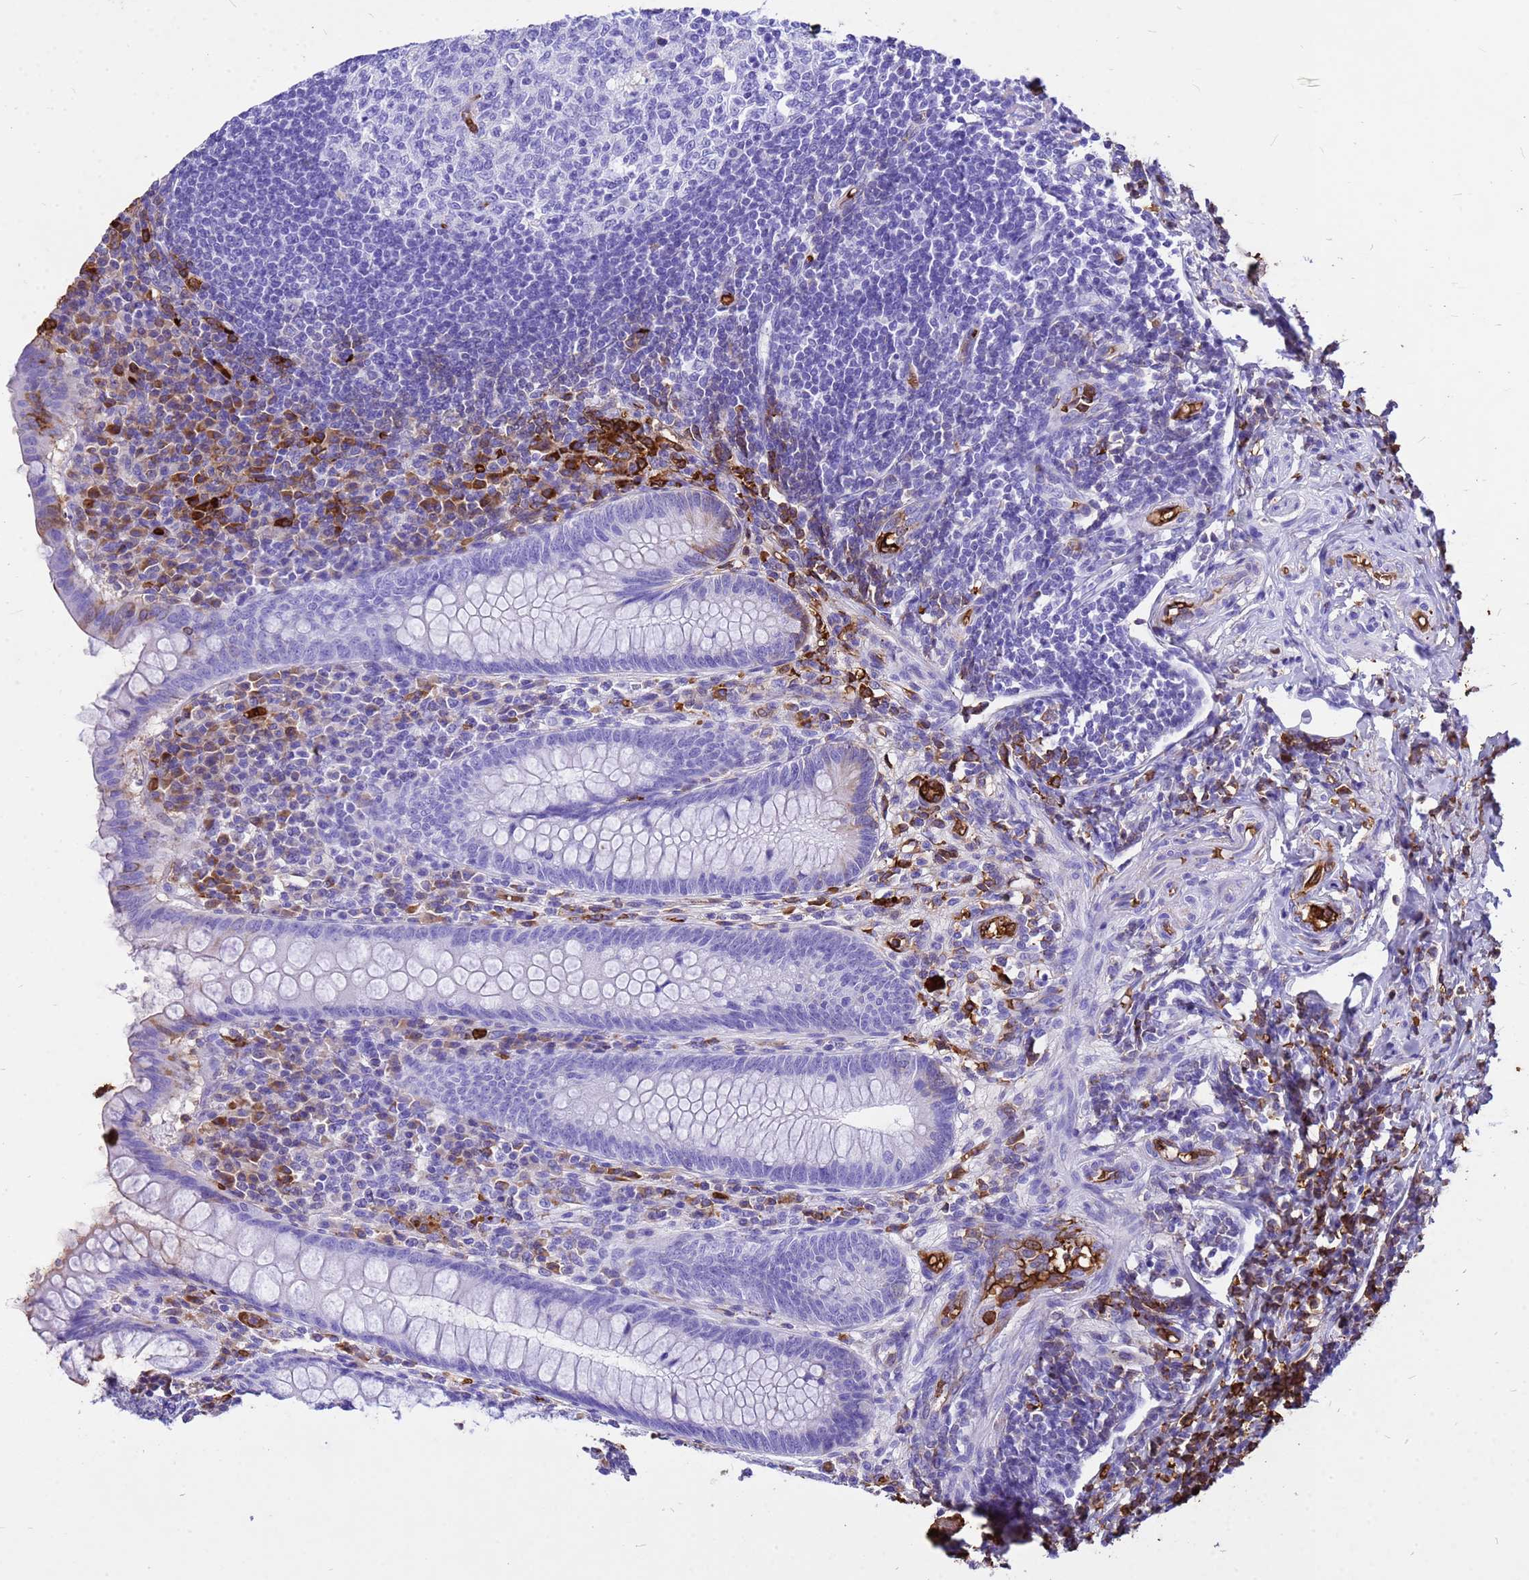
{"staining": {"intensity": "negative", "quantity": "none", "location": "none"}, "tissue": "appendix", "cell_type": "Glandular cells", "image_type": "normal", "snomed": [{"axis": "morphology", "description": "Normal tissue, NOS"}, {"axis": "topography", "description": "Appendix"}], "caption": "A high-resolution histopathology image shows immunohistochemistry (IHC) staining of benign appendix, which demonstrates no significant staining in glandular cells. The staining is performed using DAB (3,3'-diaminobenzidine) brown chromogen with nuclei counter-stained in using hematoxylin.", "gene": "HBA1", "patient": {"sex": "female", "age": 33}}